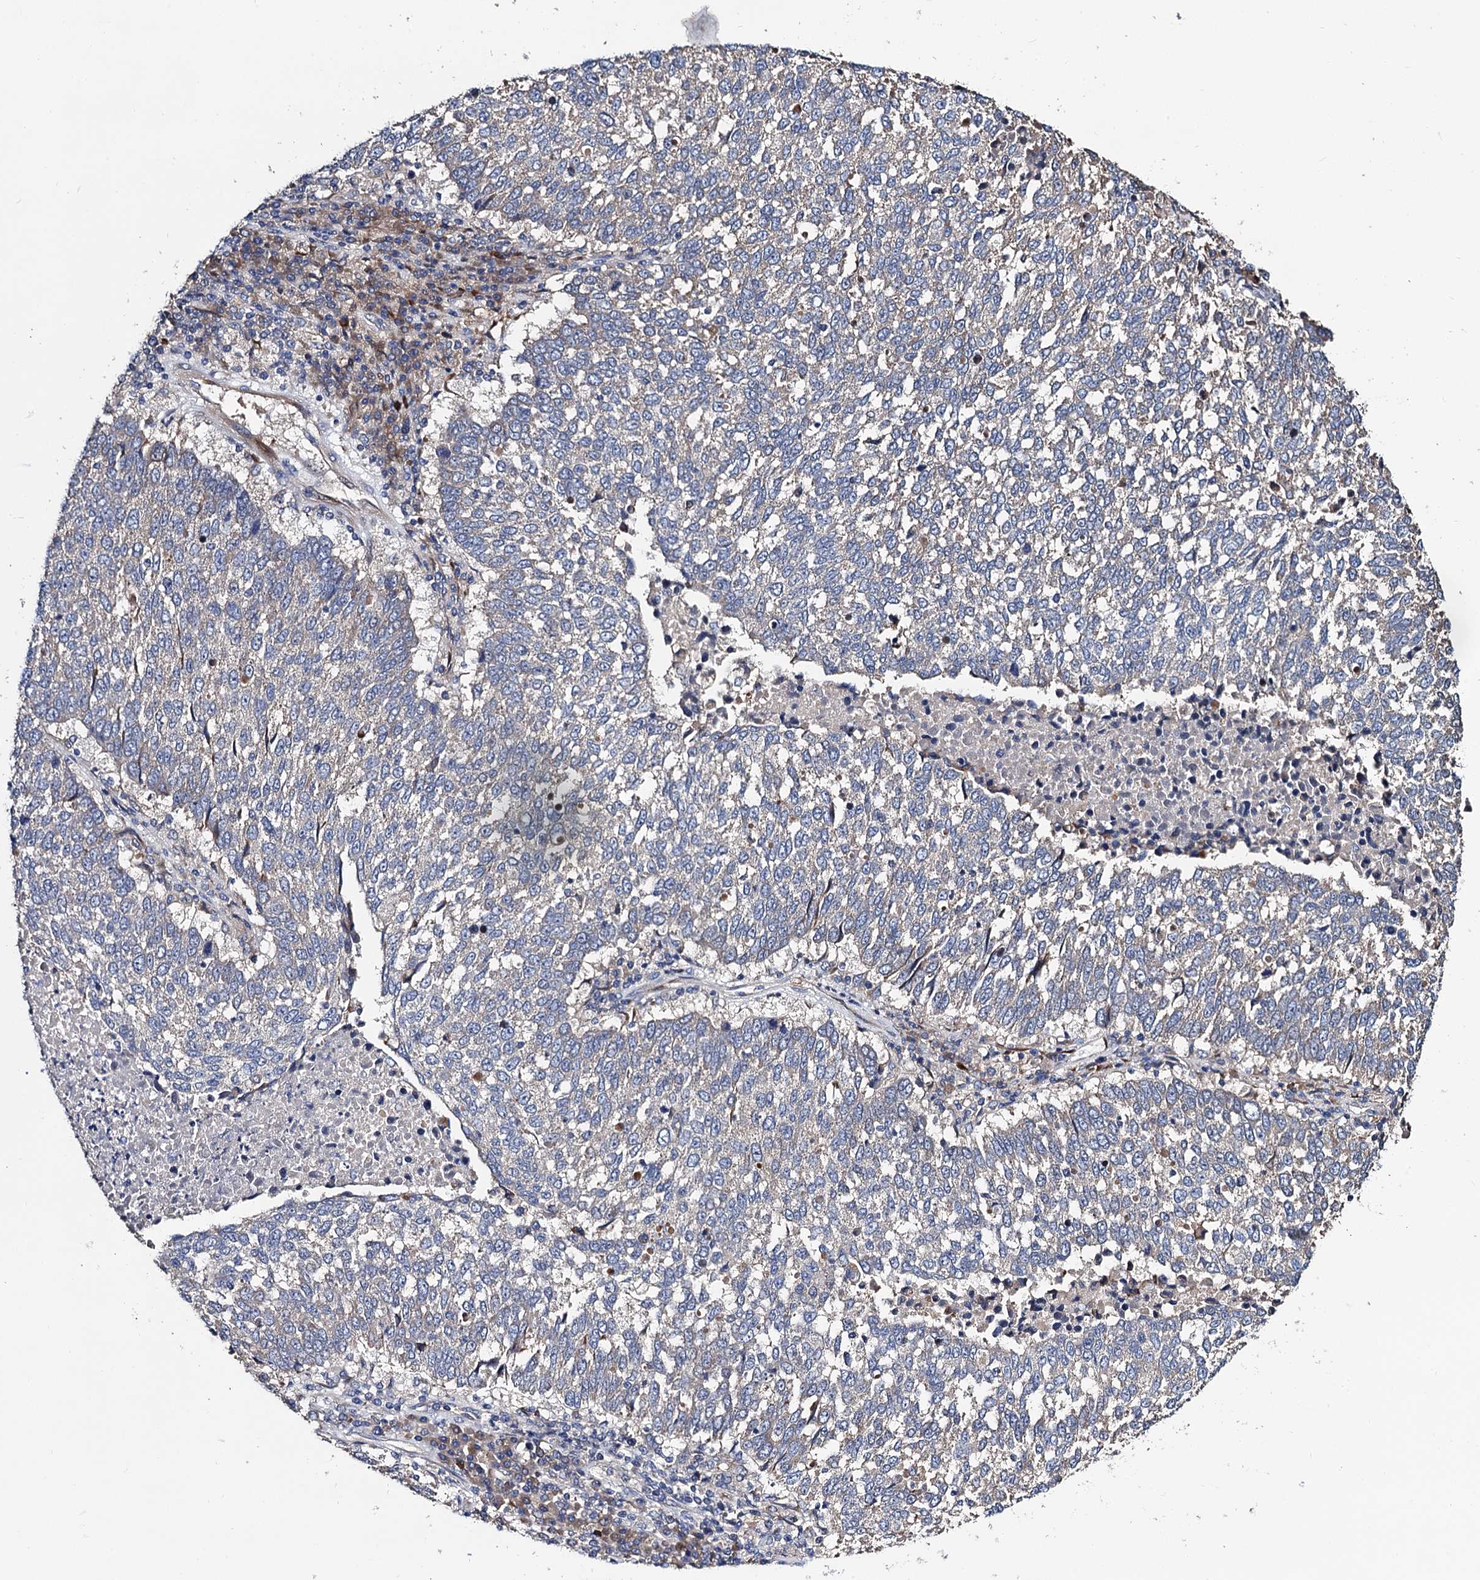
{"staining": {"intensity": "negative", "quantity": "none", "location": "none"}, "tissue": "lung cancer", "cell_type": "Tumor cells", "image_type": "cancer", "snomed": [{"axis": "morphology", "description": "Squamous cell carcinoma, NOS"}, {"axis": "topography", "description": "Lung"}], "caption": "Tumor cells show no significant protein staining in squamous cell carcinoma (lung).", "gene": "TRMT112", "patient": {"sex": "male", "age": 73}}